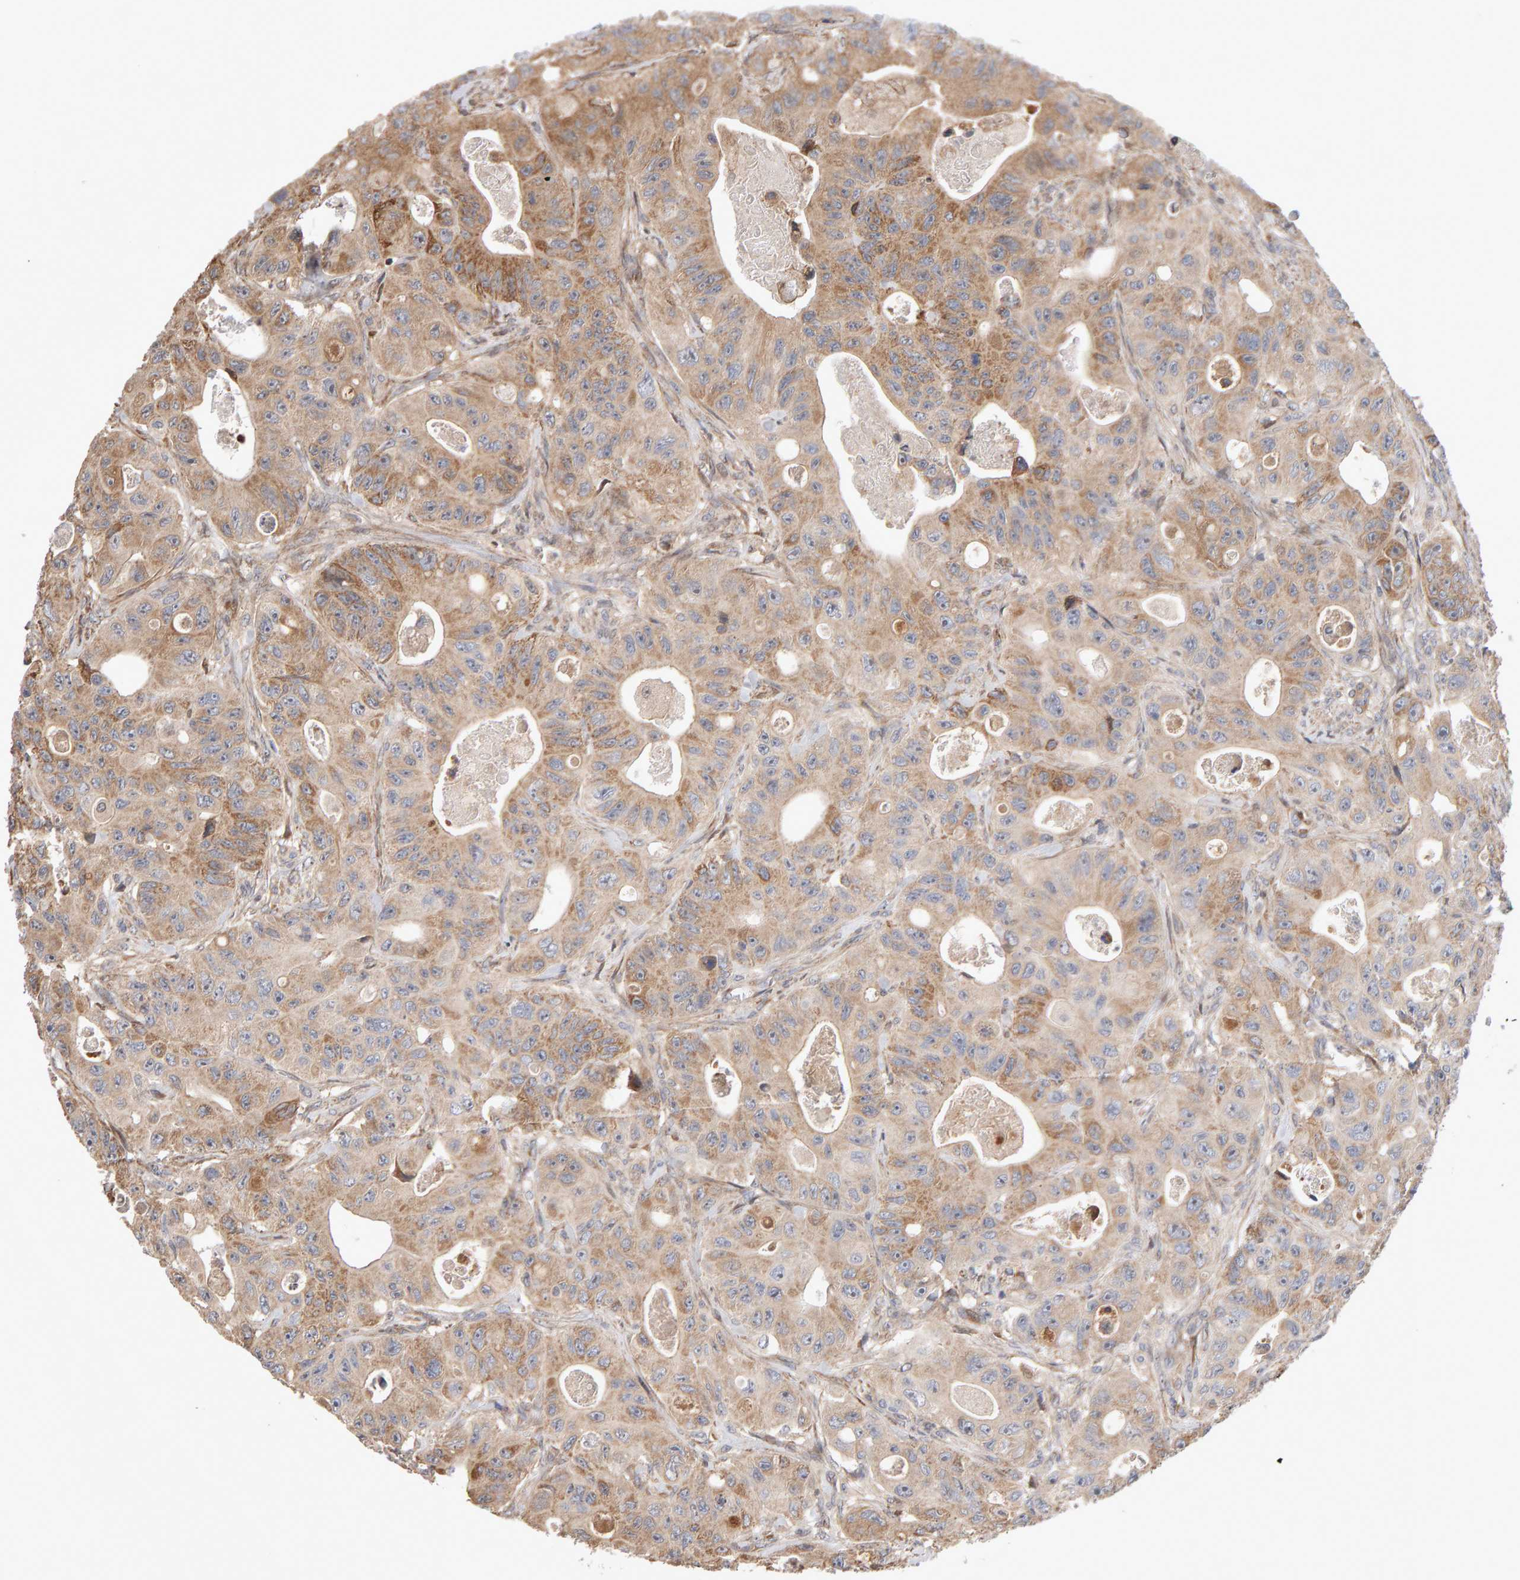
{"staining": {"intensity": "moderate", "quantity": ">75%", "location": "cytoplasmic/membranous"}, "tissue": "colorectal cancer", "cell_type": "Tumor cells", "image_type": "cancer", "snomed": [{"axis": "morphology", "description": "Adenocarcinoma, NOS"}, {"axis": "topography", "description": "Colon"}], "caption": "This is an image of immunohistochemistry (IHC) staining of colorectal cancer (adenocarcinoma), which shows moderate staining in the cytoplasmic/membranous of tumor cells.", "gene": "LZTS1", "patient": {"sex": "female", "age": 46}}